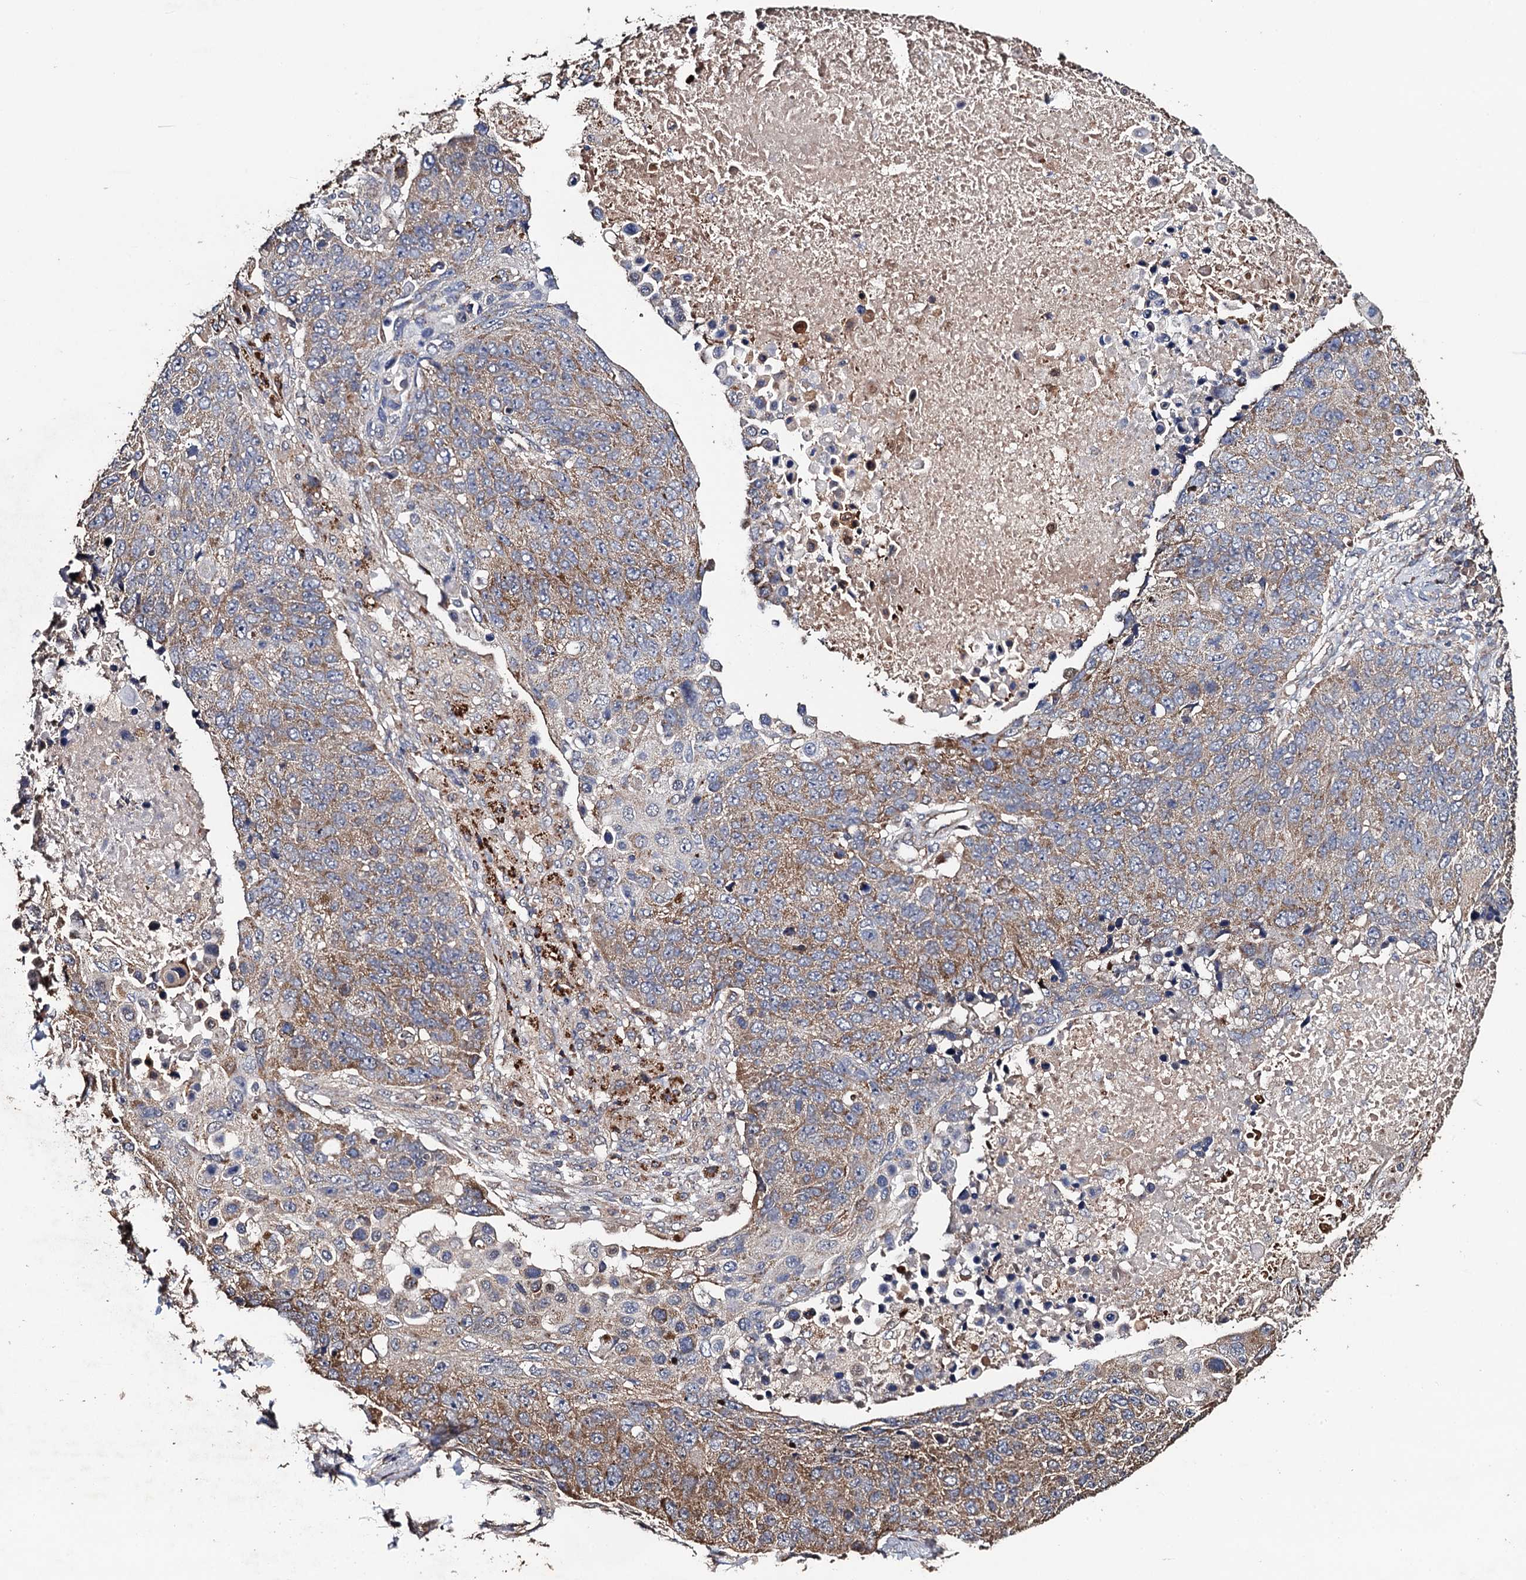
{"staining": {"intensity": "moderate", "quantity": ">75%", "location": "cytoplasmic/membranous"}, "tissue": "lung cancer", "cell_type": "Tumor cells", "image_type": "cancer", "snomed": [{"axis": "morphology", "description": "Normal tissue, NOS"}, {"axis": "morphology", "description": "Squamous cell carcinoma, NOS"}, {"axis": "topography", "description": "Lymph node"}, {"axis": "topography", "description": "Lung"}], "caption": "Protein expression analysis of human squamous cell carcinoma (lung) reveals moderate cytoplasmic/membranous expression in about >75% of tumor cells.", "gene": "PPTC7", "patient": {"sex": "male", "age": 66}}